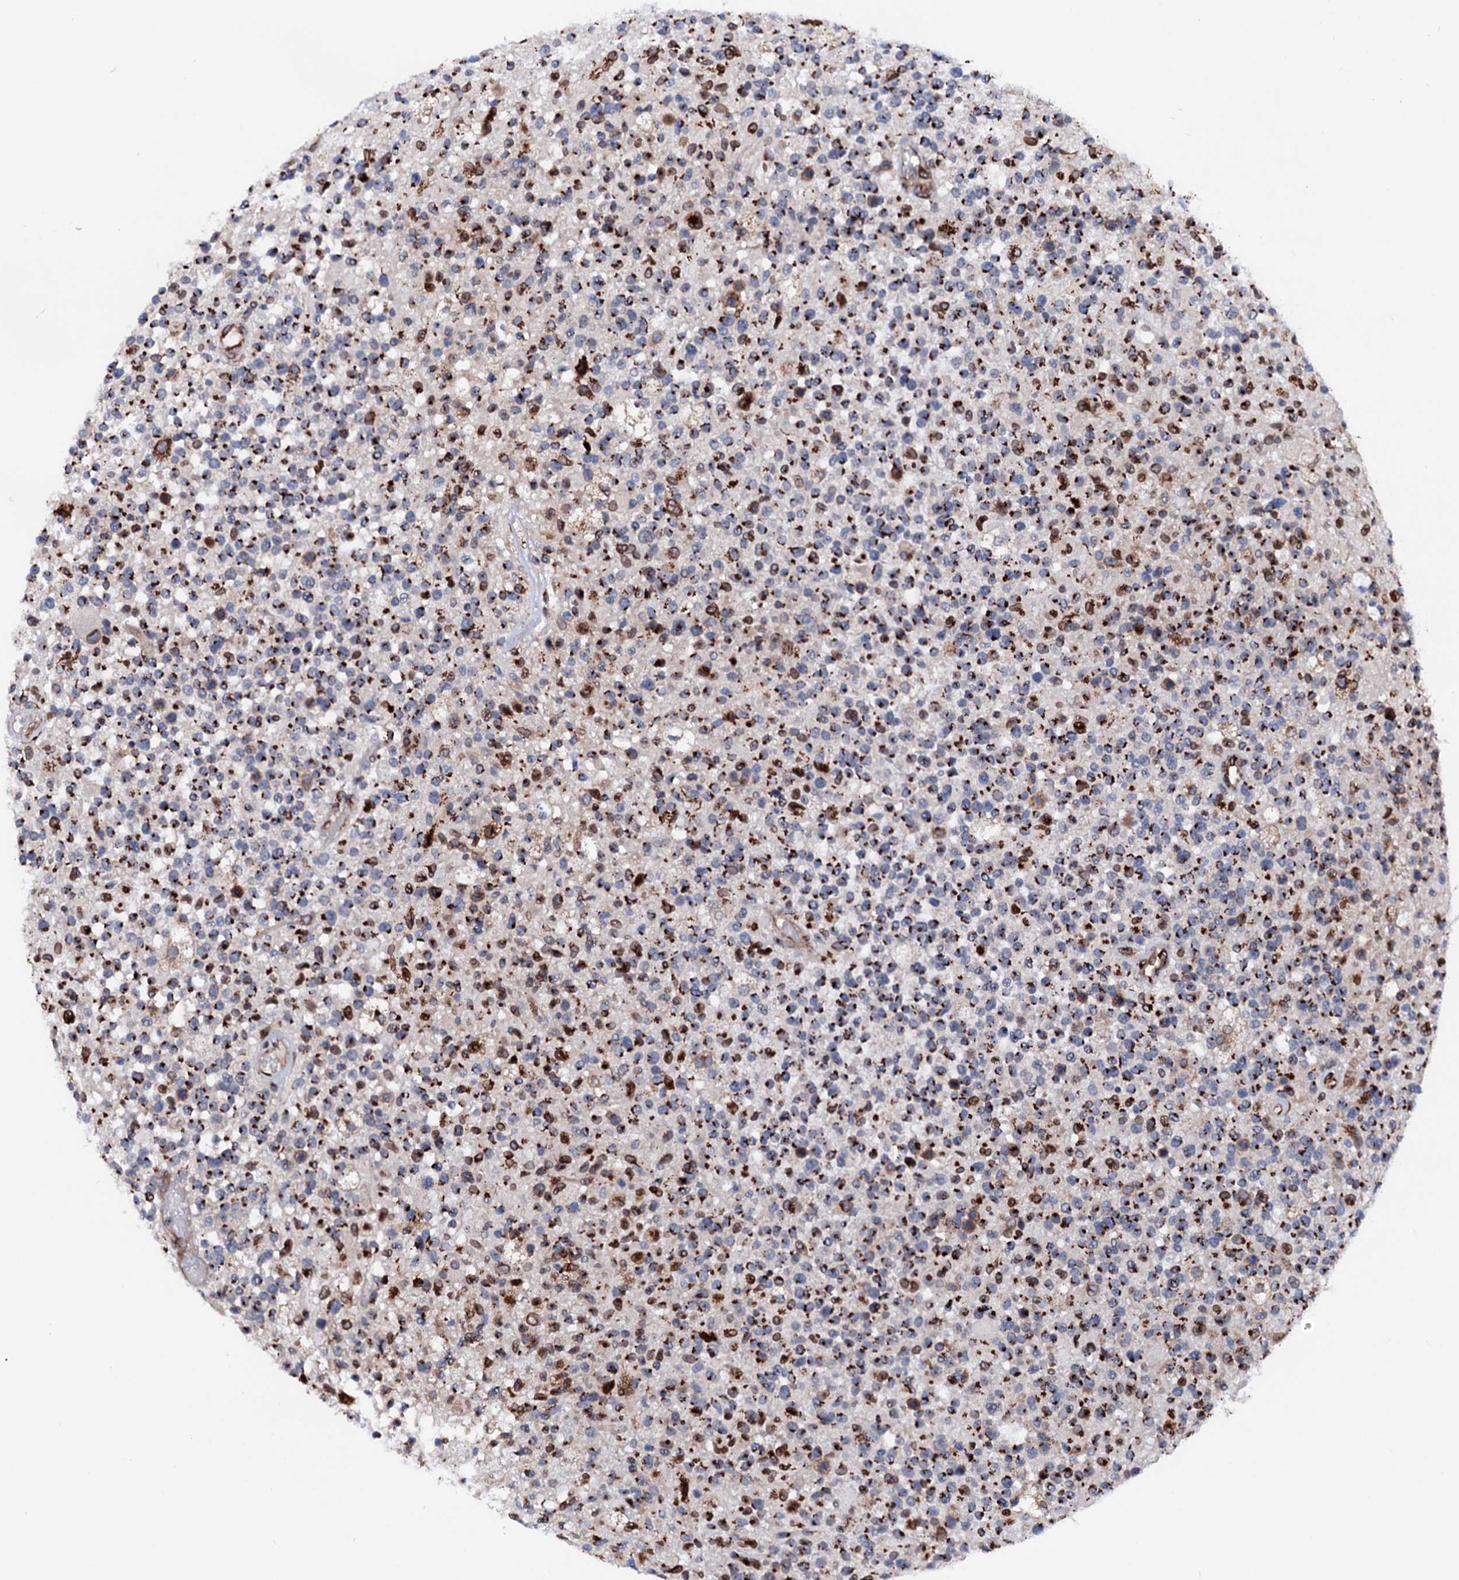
{"staining": {"intensity": "moderate", "quantity": "25%-75%", "location": "cytoplasmic/membranous"}, "tissue": "glioma", "cell_type": "Tumor cells", "image_type": "cancer", "snomed": [{"axis": "morphology", "description": "Glioma, malignant, High grade"}, {"axis": "morphology", "description": "Glioblastoma, NOS"}, {"axis": "topography", "description": "Brain"}], "caption": "Immunohistochemistry staining of glioma, which demonstrates medium levels of moderate cytoplasmic/membranous expression in approximately 25%-75% of tumor cells indicating moderate cytoplasmic/membranous protein expression. The staining was performed using DAB (3,3'-diaminobenzidine) (brown) for protein detection and nuclei were counterstained in hematoxylin (blue).", "gene": "TMCO3", "patient": {"sex": "male", "age": 60}}